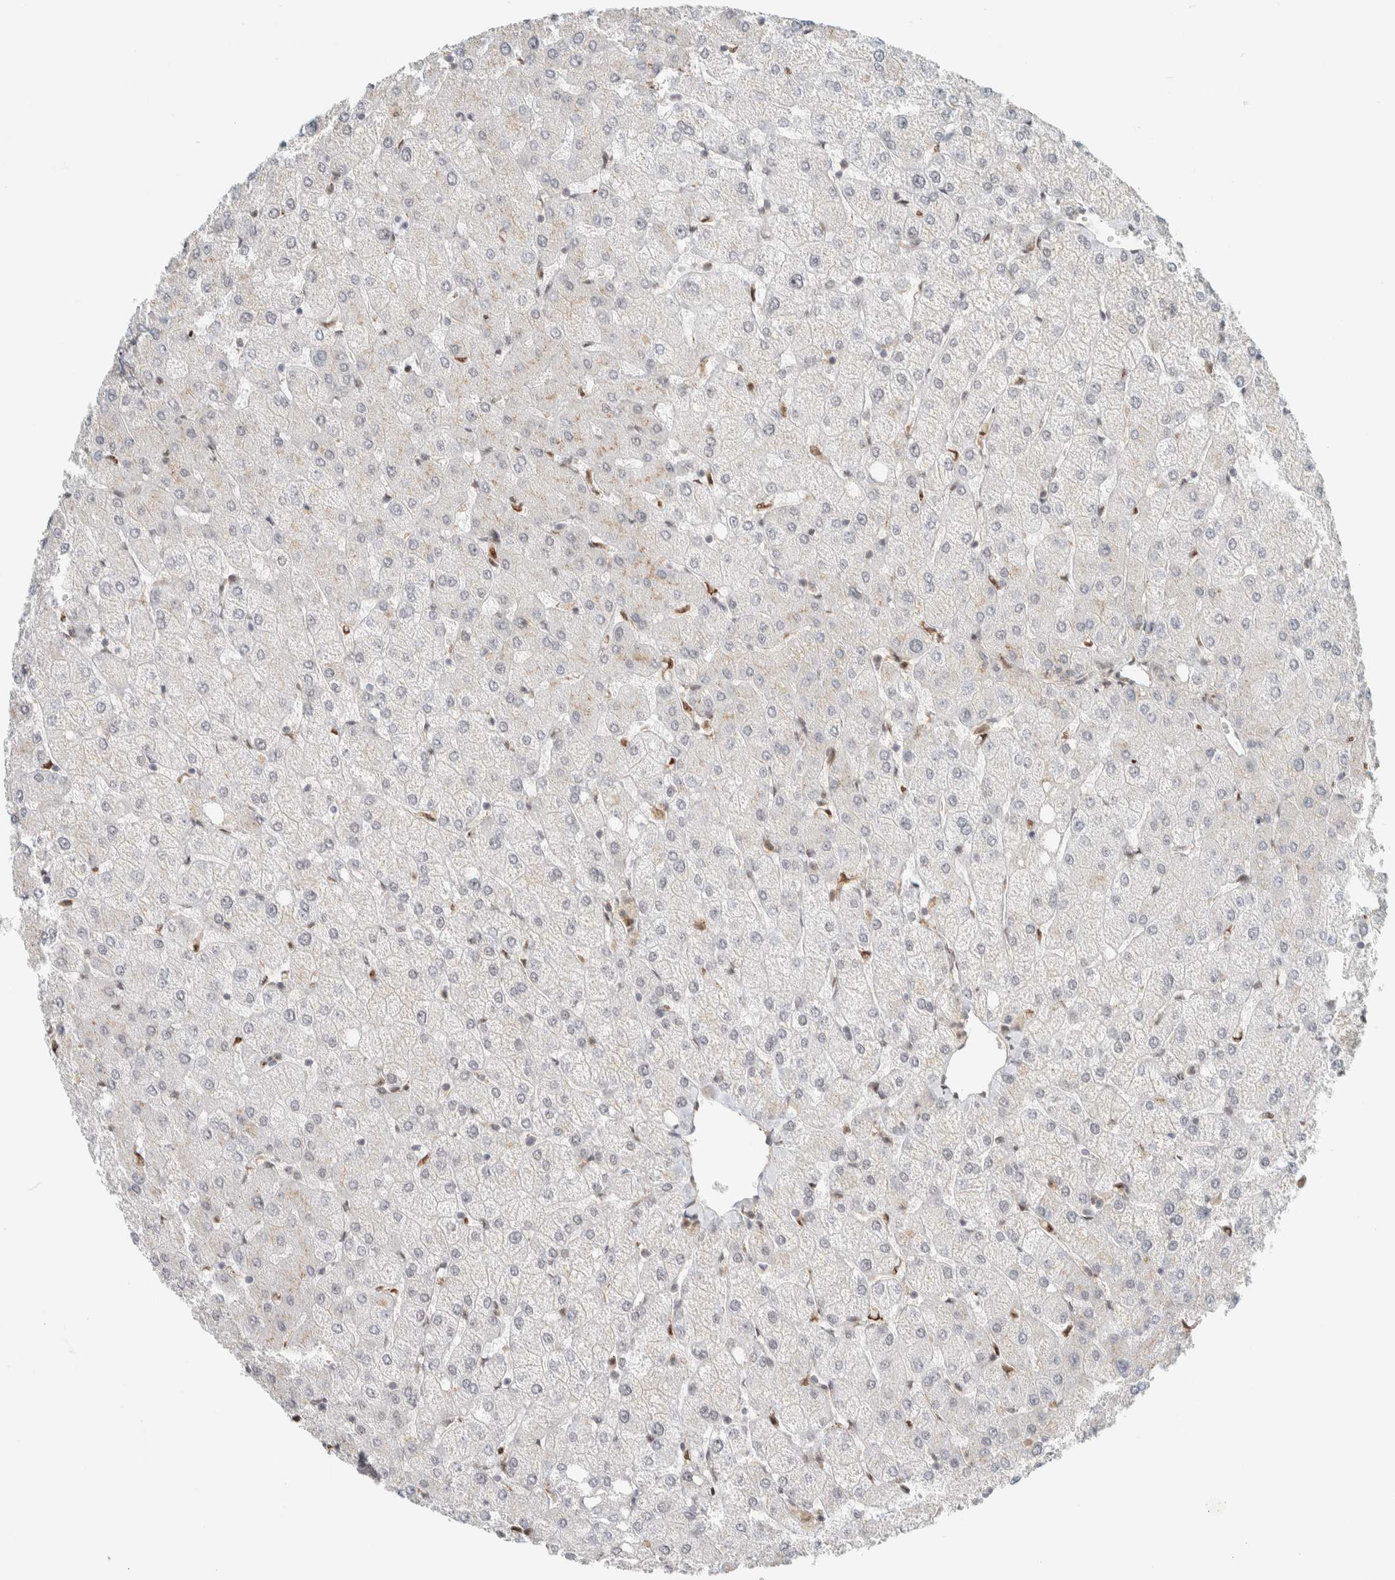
{"staining": {"intensity": "weak", "quantity": "<25%", "location": "cytoplasmic/membranous"}, "tissue": "liver", "cell_type": "Cholangiocytes", "image_type": "normal", "snomed": [{"axis": "morphology", "description": "Normal tissue, NOS"}, {"axis": "topography", "description": "Liver"}], "caption": "Cholangiocytes are negative for protein expression in benign human liver. (Stains: DAB IHC with hematoxylin counter stain, Microscopy: brightfield microscopy at high magnification).", "gene": "TFE3", "patient": {"sex": "female", "age": 54}}